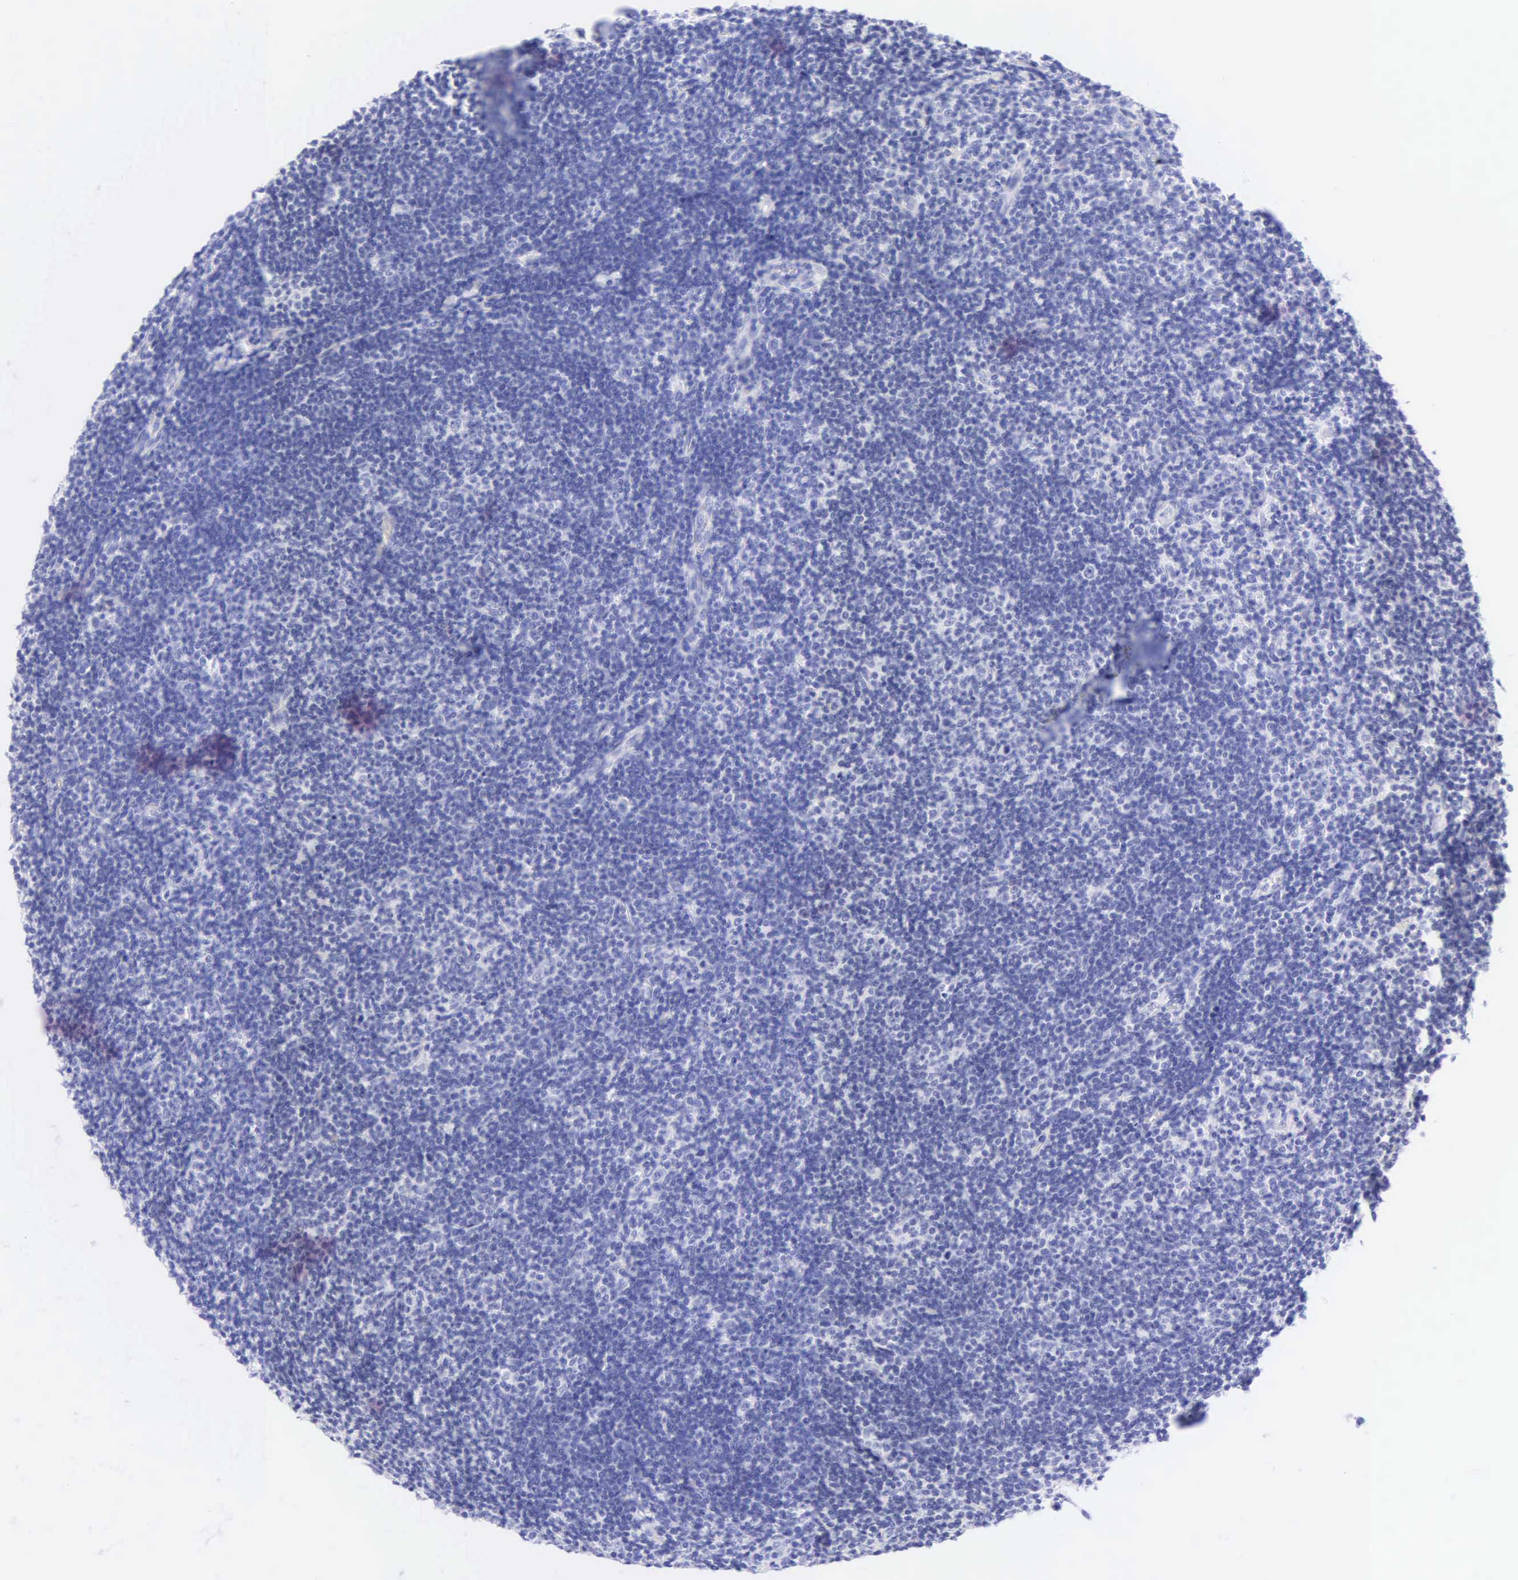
{"staining": {"intensity": "negative", "quantity": "none", "location": "none"}, "tissue": "lymphoma", "cell_type": "Tumor cells", "image_type": "cancer", "snomed": [{"axis": "morphology", "description": "Malignant lymphoma, non-Hodgkin's type, Low grade"}, {"axis": "topography", "description": "Lymph node"}], "caption": "Immunohistochemistry (IHC) of malignant lymphoma, non-Hodgkin's type (low-grade) reveals no expression in tumor cells.", "gene": "KRT20", "patient": {"sex": "male", "age": 49}}